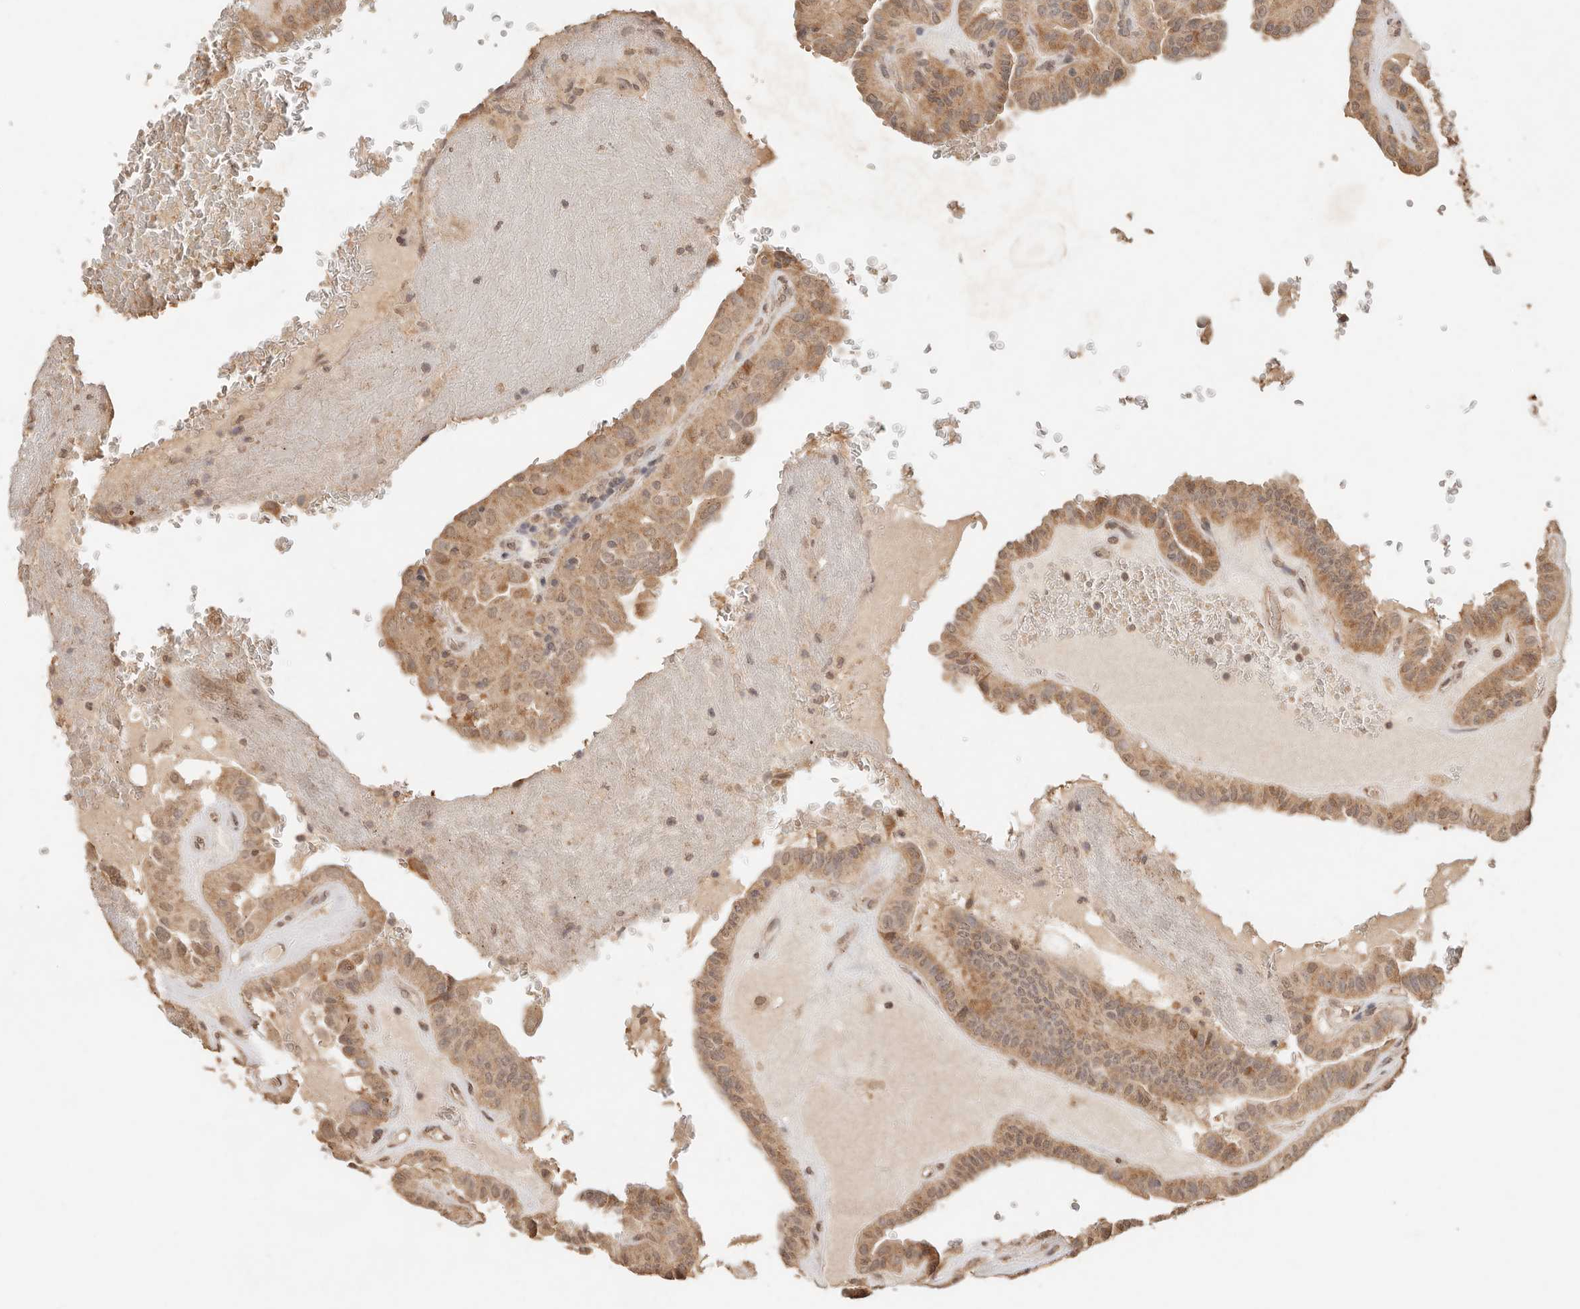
{"staining": {"intensity": "moderate", "quantity": ">75%", "location": "cytoplasmic/membranous"}, "tissue": "thyroid cancer", "cell_type": "Tumor cells", "image_type": "cancer", "snomed": [{"axis": "morphology", "description": "Papillary adenocarcinoma, NOS"}, {"axis": "topography", "description": "Thyroid gland"}], "caption": "This histopathology image shows IHC staining of human thyroid cancer (papillary adenocarcinoma), with medium moderate cytoplasmic/membranous positivity in approximately >75% of tumor cells.", "gene": "LMO4", "patient": {"sex": "male", "age": 77}}